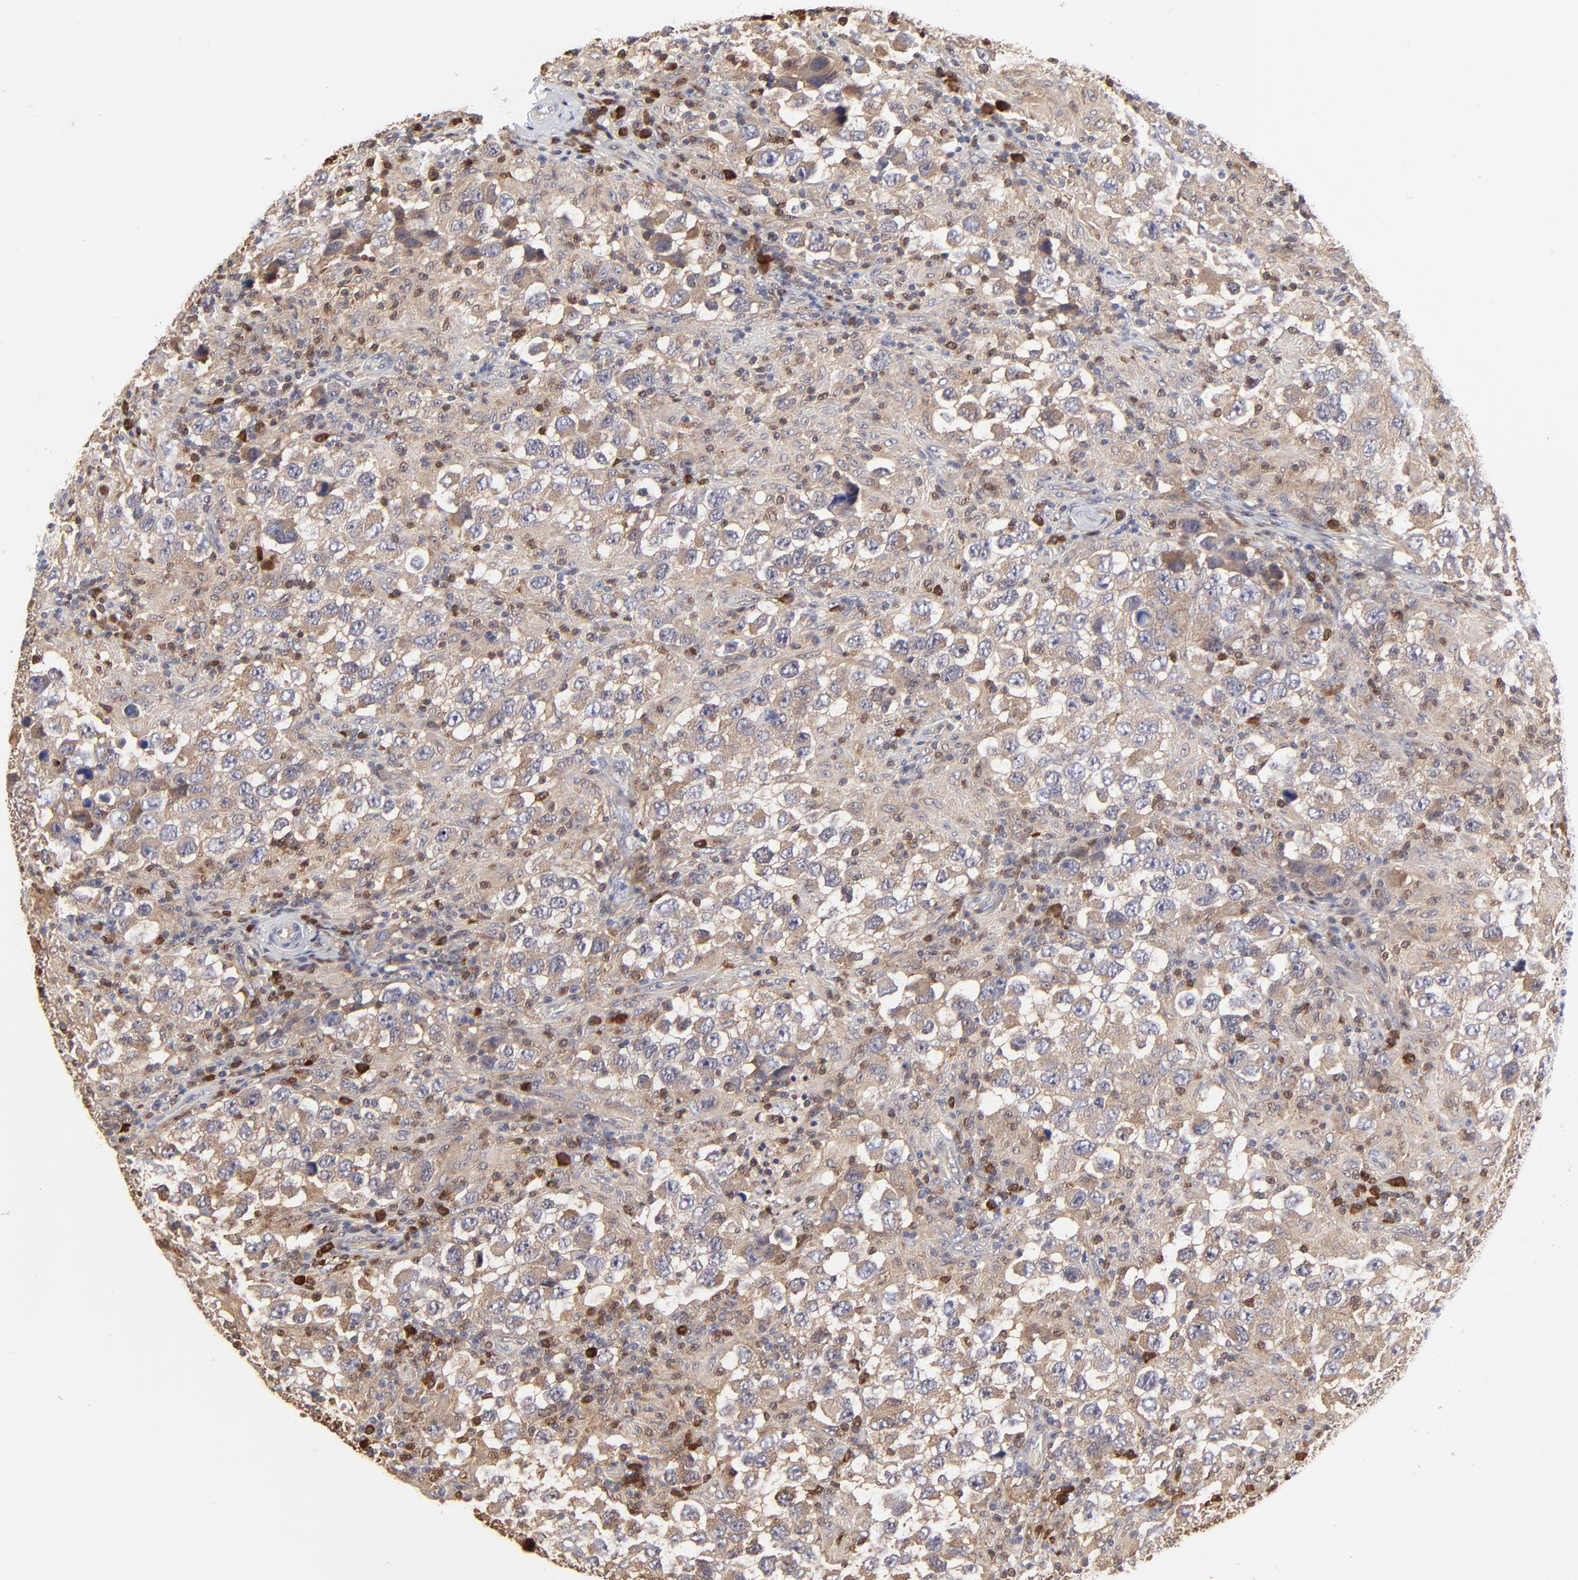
{"staining": {"intensity": "moderate", "quantity": ">75%", "location": "cytoplasmic/membranous"}, "tissue": "testis cancer", "cell_type": "Tumor cells", "image_type": "cancer", "snomed": [{"axis": "morphology", "description": "Carcinoma, Embryonal, NOS"}, {"axis": "topography", "description": "Testis"}], "caption": "Protein expression analysis of testis cancer demonstrates moderate cytoplasmic/membranous positivity in approximately >75% of tumor cells. The protein of interest is stained brown, and the nuclei are stained in blue (DAB IHC with brightfield microscopy, high magnification).", "gene": "CASP3", "patient": {"sex": "male", "age": 21}}